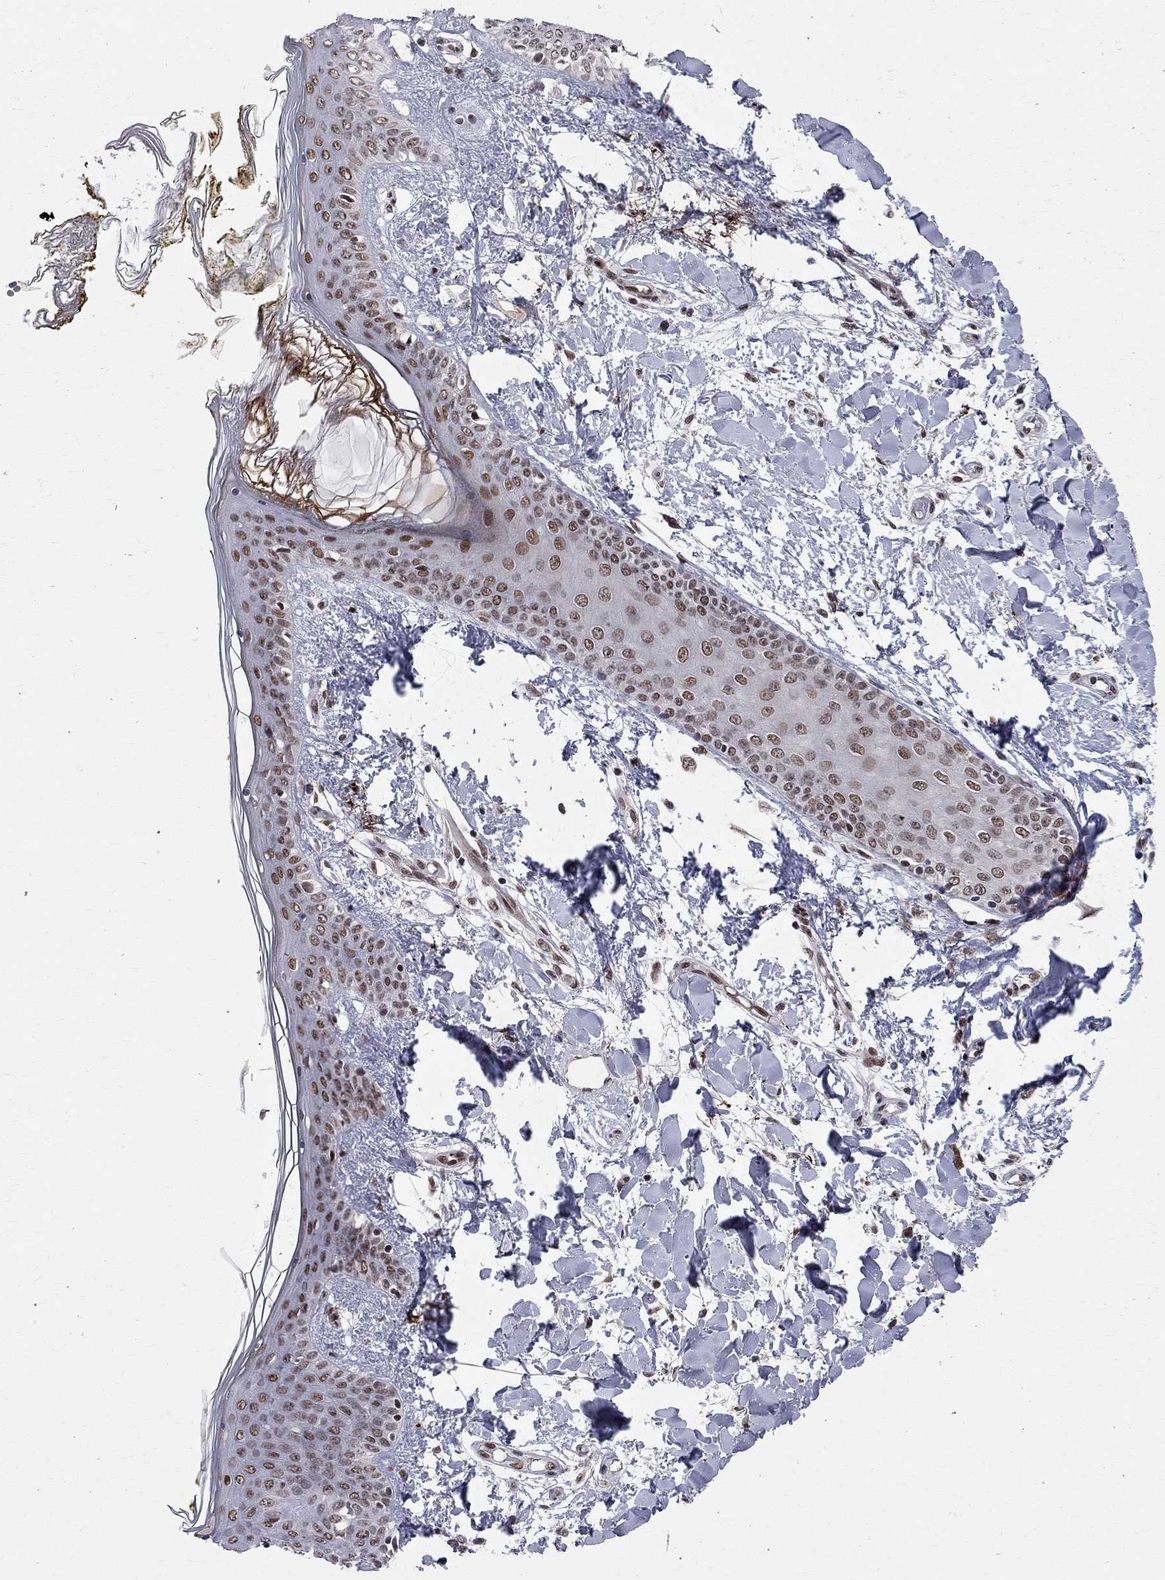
{"staining": {"intensity": "moderate", "quantity": "25%-75%", "location": "nuclear"}, "tissue": "skin", "cell_type": "Fibroblasts", "image_type": "normal", "snomed": [{"axis": "morphology", "description": "Normal tissue, NOS"}, {"axis": "topography", "description": "Skin"}], "caption": "Immunohistochemistry histopathology image of normal human skin stained for a protein (brown), which exhibits medium levels of moderate nuclear positivity in approximately 25%-75% of fibroblasts.", "gene": "SAP30L", "patient": {"sex": "female", "age": 34}}